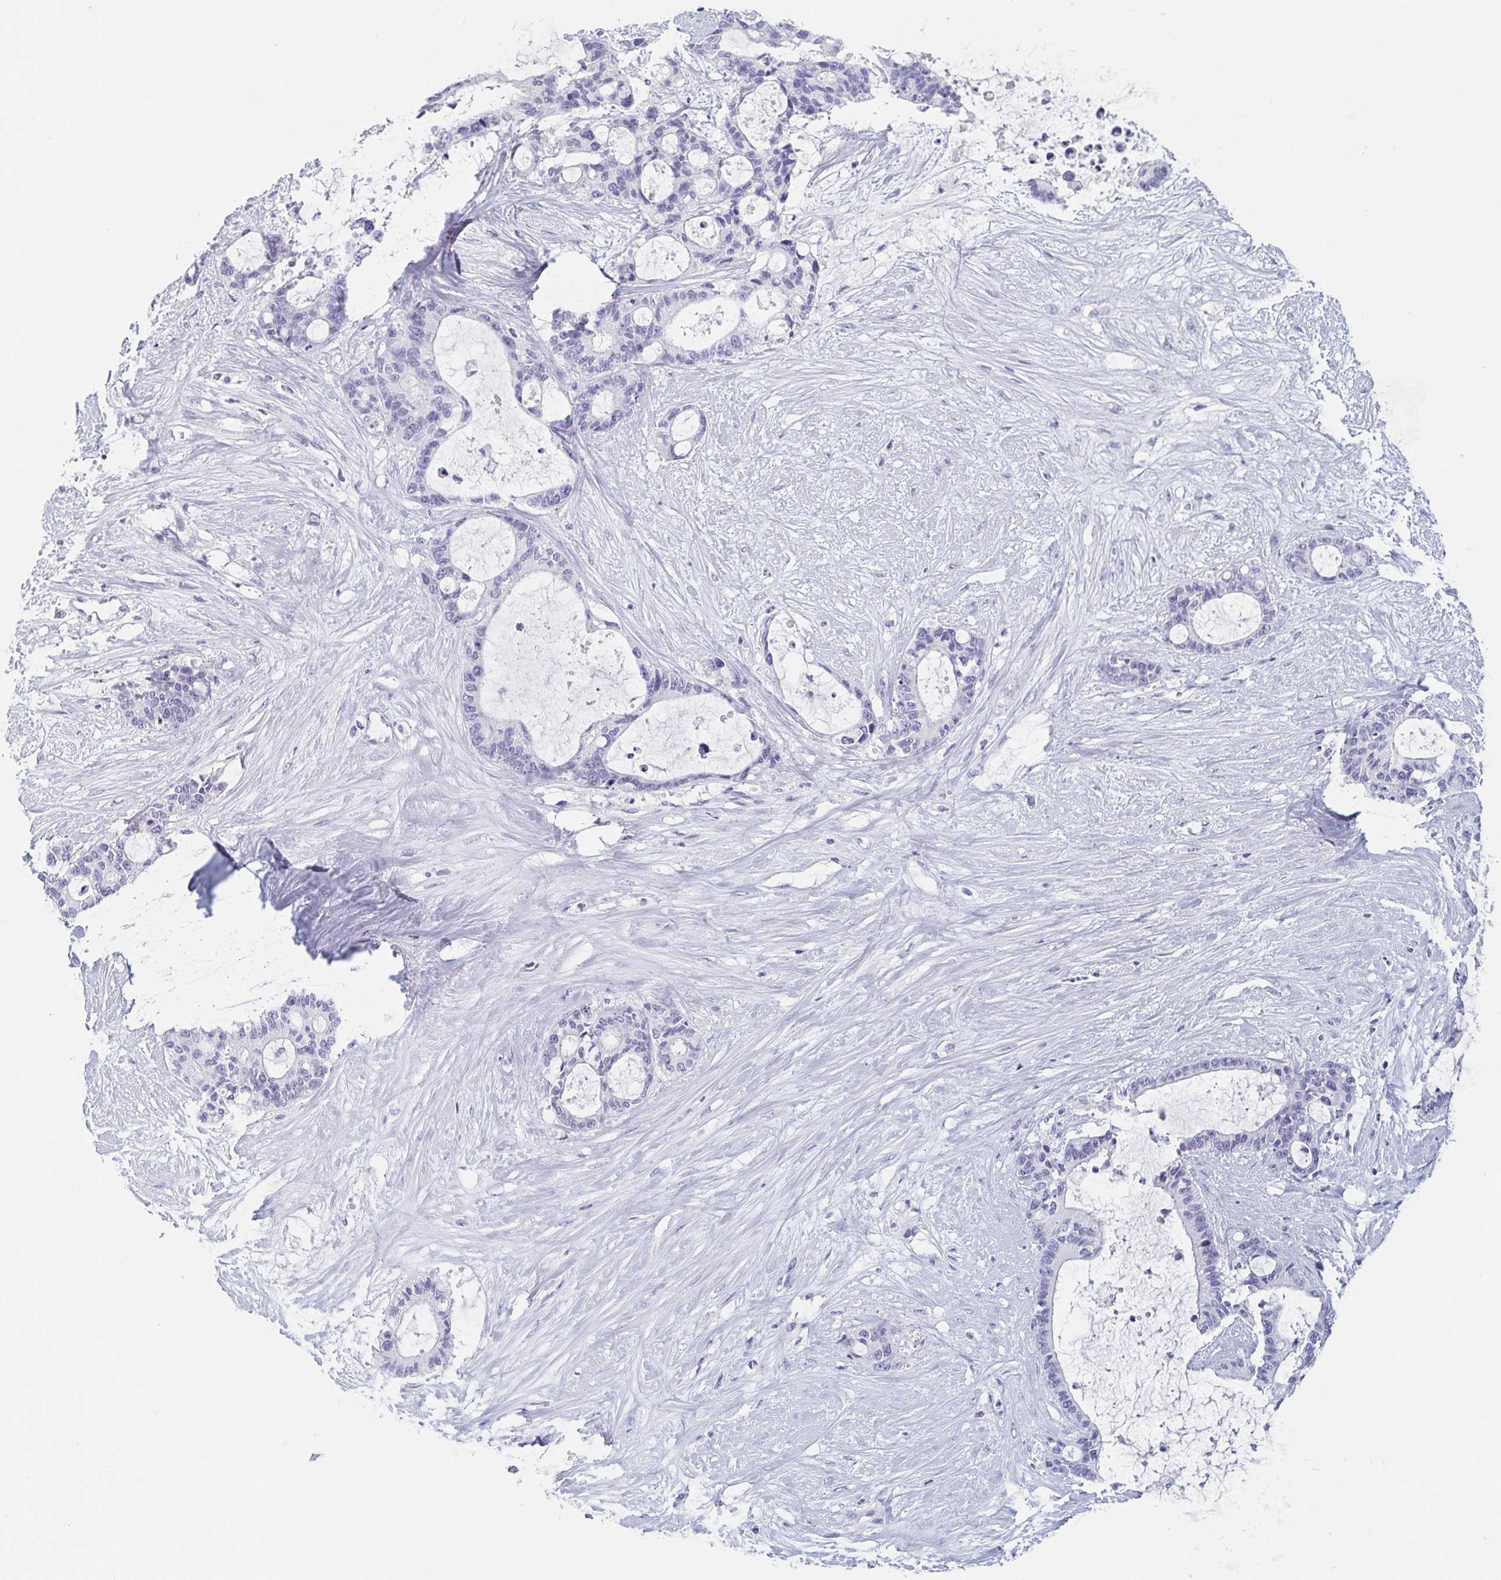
{"staining": {"intensity": "negative", "quantity": "none", "location": "none"}, "tissue": "liver cancer", "cell_type": "Tumor cells", "image_type": "cancer", "snomed": [{"axis": "morphology", "description": "Normal tissue, NOS"}, {"axis": "morphology", "description": "Cholangiocarcinoma"}, {"axis": "topography", "description": "Liver"}, {"axis": "topography", "description": "Peripheral nerve tissue"}], "caption": "A high-resolution micrograph shows immunohistochemistry staining of liver cancer (cholangiocarcinoma), which exhibits no significant staining in tumor cells. (DAB (3,3'-diaminobenzidine) immunohistochemistry, high magnification).", "gene": "ITLN1", "patient": {"sex": "female", "age": 73}}